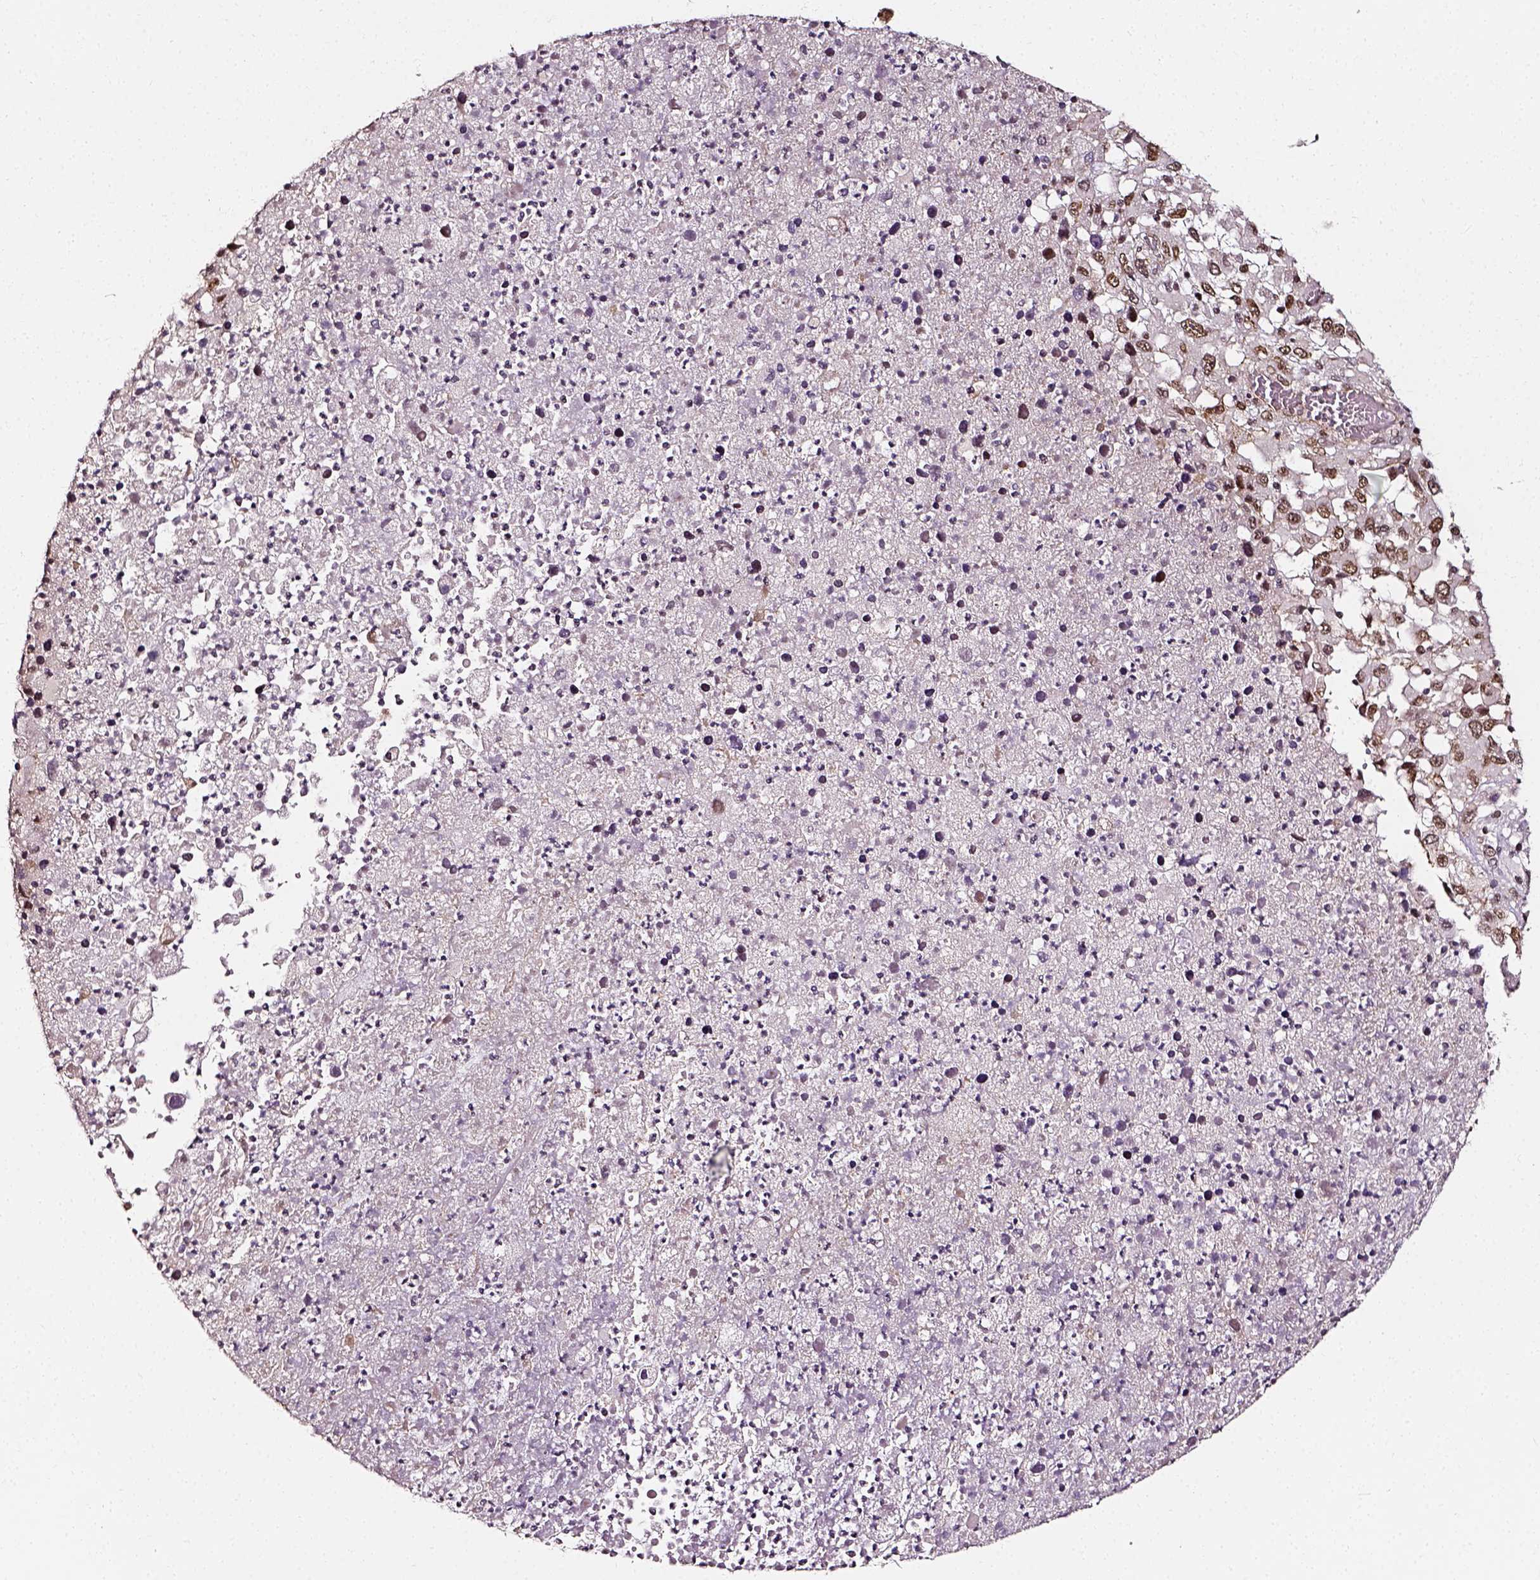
{"staining": {"intensity": "moderate", "quantity": ">75%", "location": "cytoplasmic/membranous,nuclear"}, "tissue": "melanoma", "cell_type": "Tumor cells", "image_type": "cancer", "snomed": [{"axis": "morphology", "description": "Malignant melanoma, Metastatic site"}, {"axis": "topography", "description": "Soft tissue"}], "caption": "Protein staining reveals moderate cytoplasmic/membranous and nuclear positivity in about >75% of tumor cells in melanoma. Ihc stains the protein in brown and the nuclei are stained blue.", "gene": "NACC1", "patient": {"sex": "male", "age": 50}}